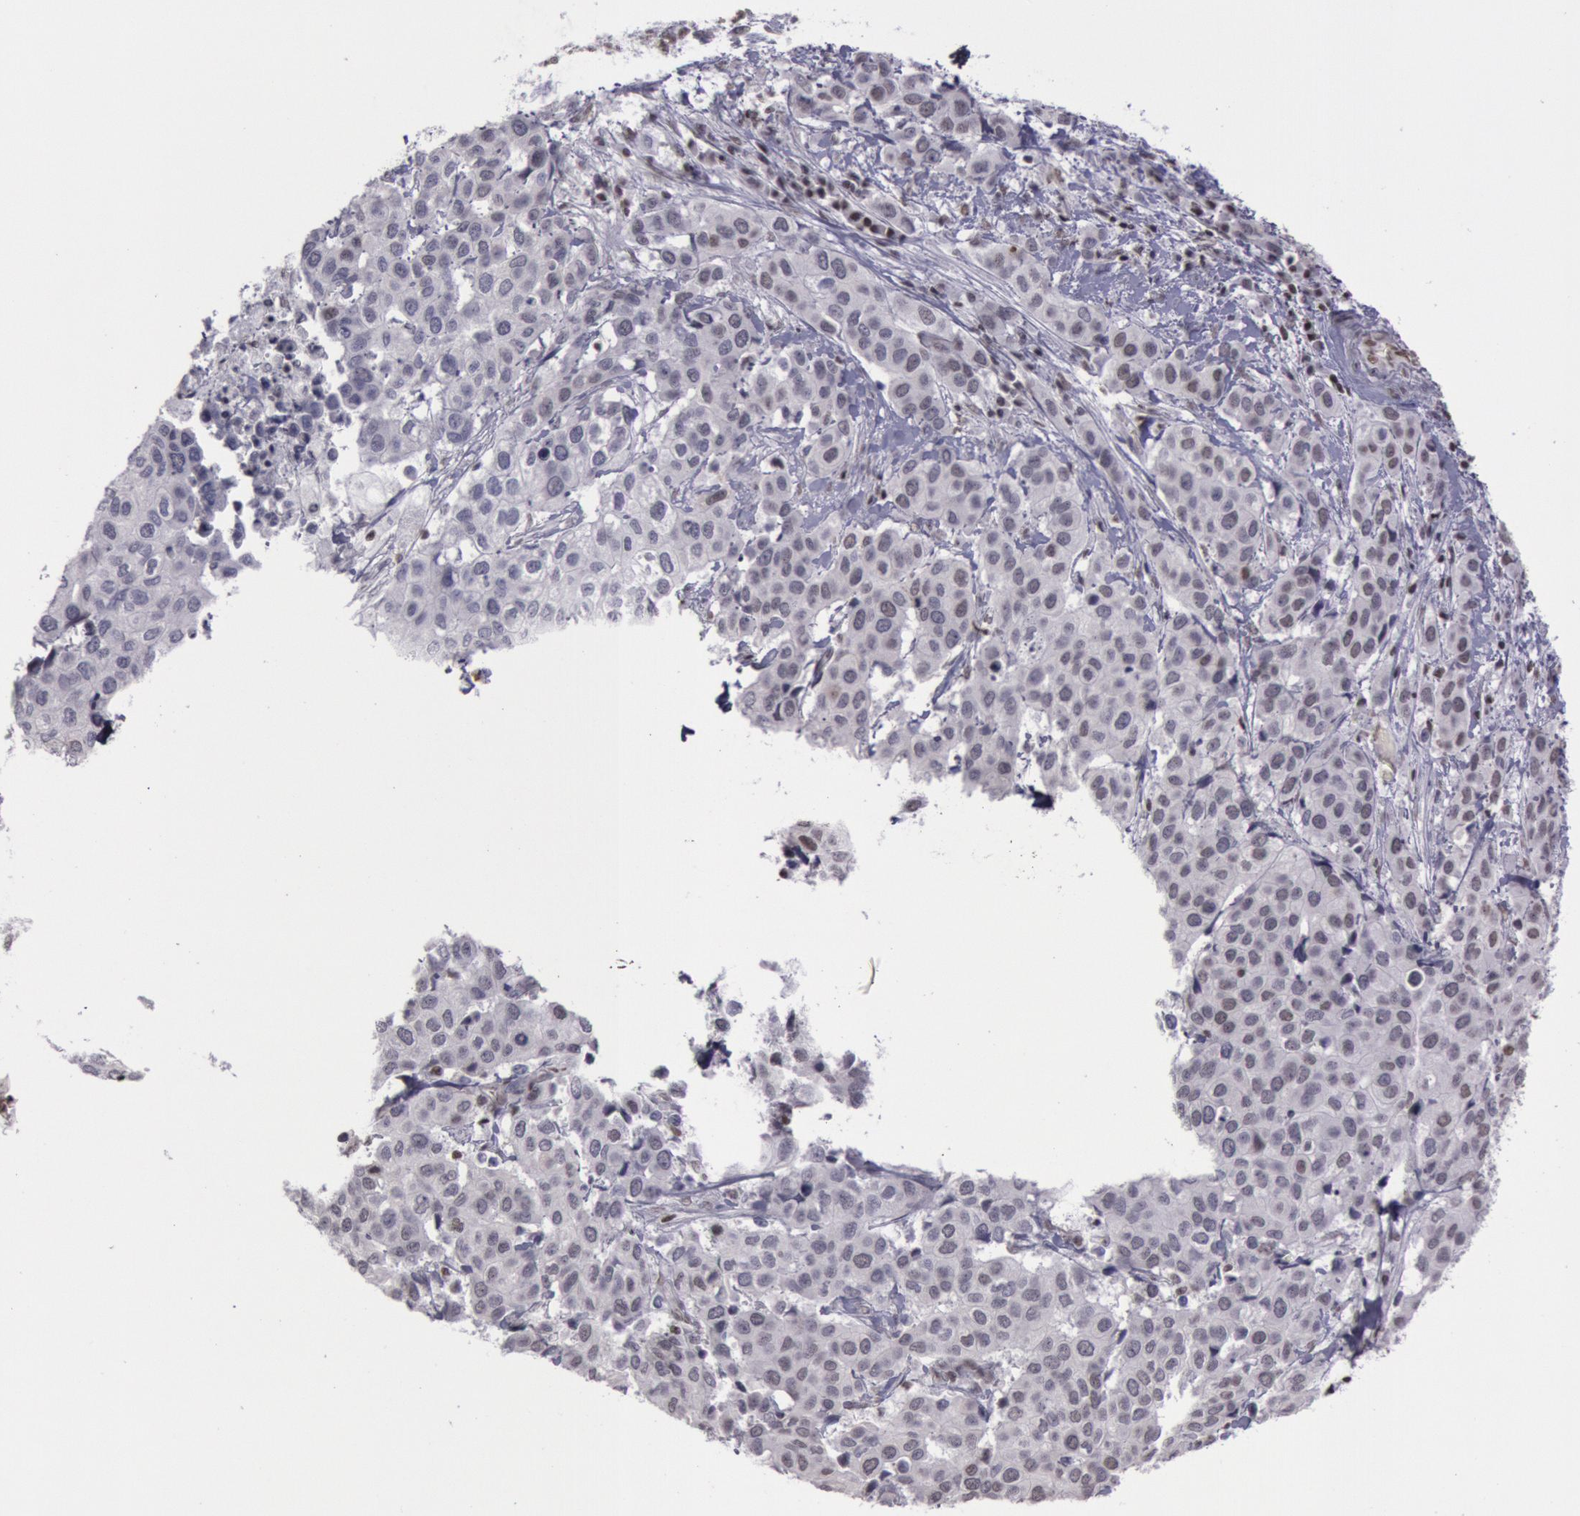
{"staining": {"intensity": "weak", "quantity": "<25%", "location": "nuclear"}, "tissue": "cervical cancer", "cell_type": "Tumor cells", "image_type": "cancer", "snomed": [{"axis": "morphology", "description": "Squamous cell carcinoma, NOS"}, {"axis": "topography", "description": "Cervix"}], "caption": "The immunohistochemistry micrograph has no significant positivity in tumor cells of cervical cancer tissue.", "gene": "NKAP", "patient": {"sex": "female", "age": 54}}